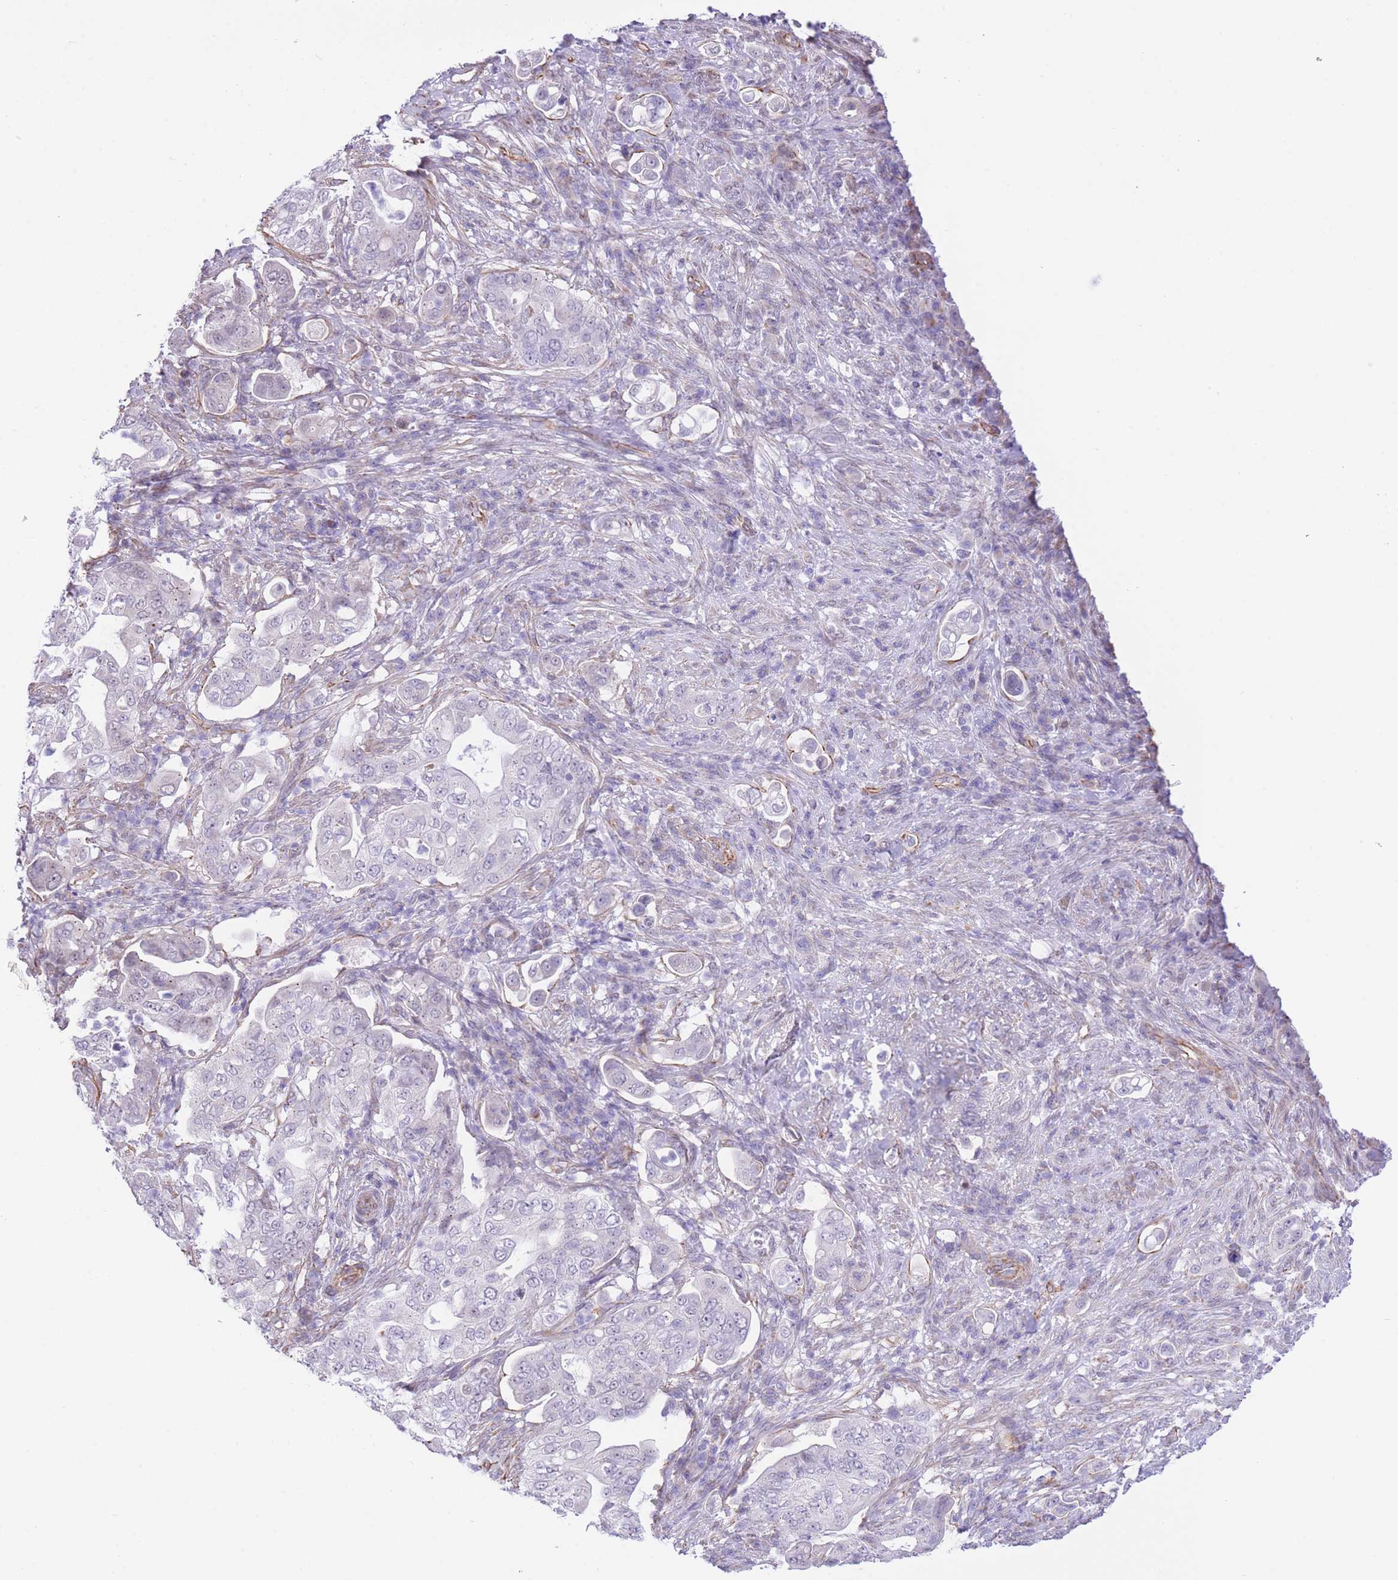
{"staining": {"intensity": "negative", "quantity": "none", "location": "none"}, "tissue": "pancreatic cancer", "cell_type": "Tumor cells", "image_type": "cancer", "snomed": [{"axis": "morphology", "description": "Normal tissue, NOS"}, {"axis": "morphology", "description": "Adenocarcinoma, NOS"}, {"axis": "topography", "description": "Lymph node"}, {"axis": "topography", "description": "Pancreas"}], "caption": "There is no significant expression in tumor cells of pancreatic cancer. Brightfield microscopy of immunohistochemistry stained with DAB (3,3'-diaminobenzidine) (brown) and hematoxylin (blue), captured at high magnification.", "gene": "PSG8", "patient": {"sex": "female", "age": 67}}